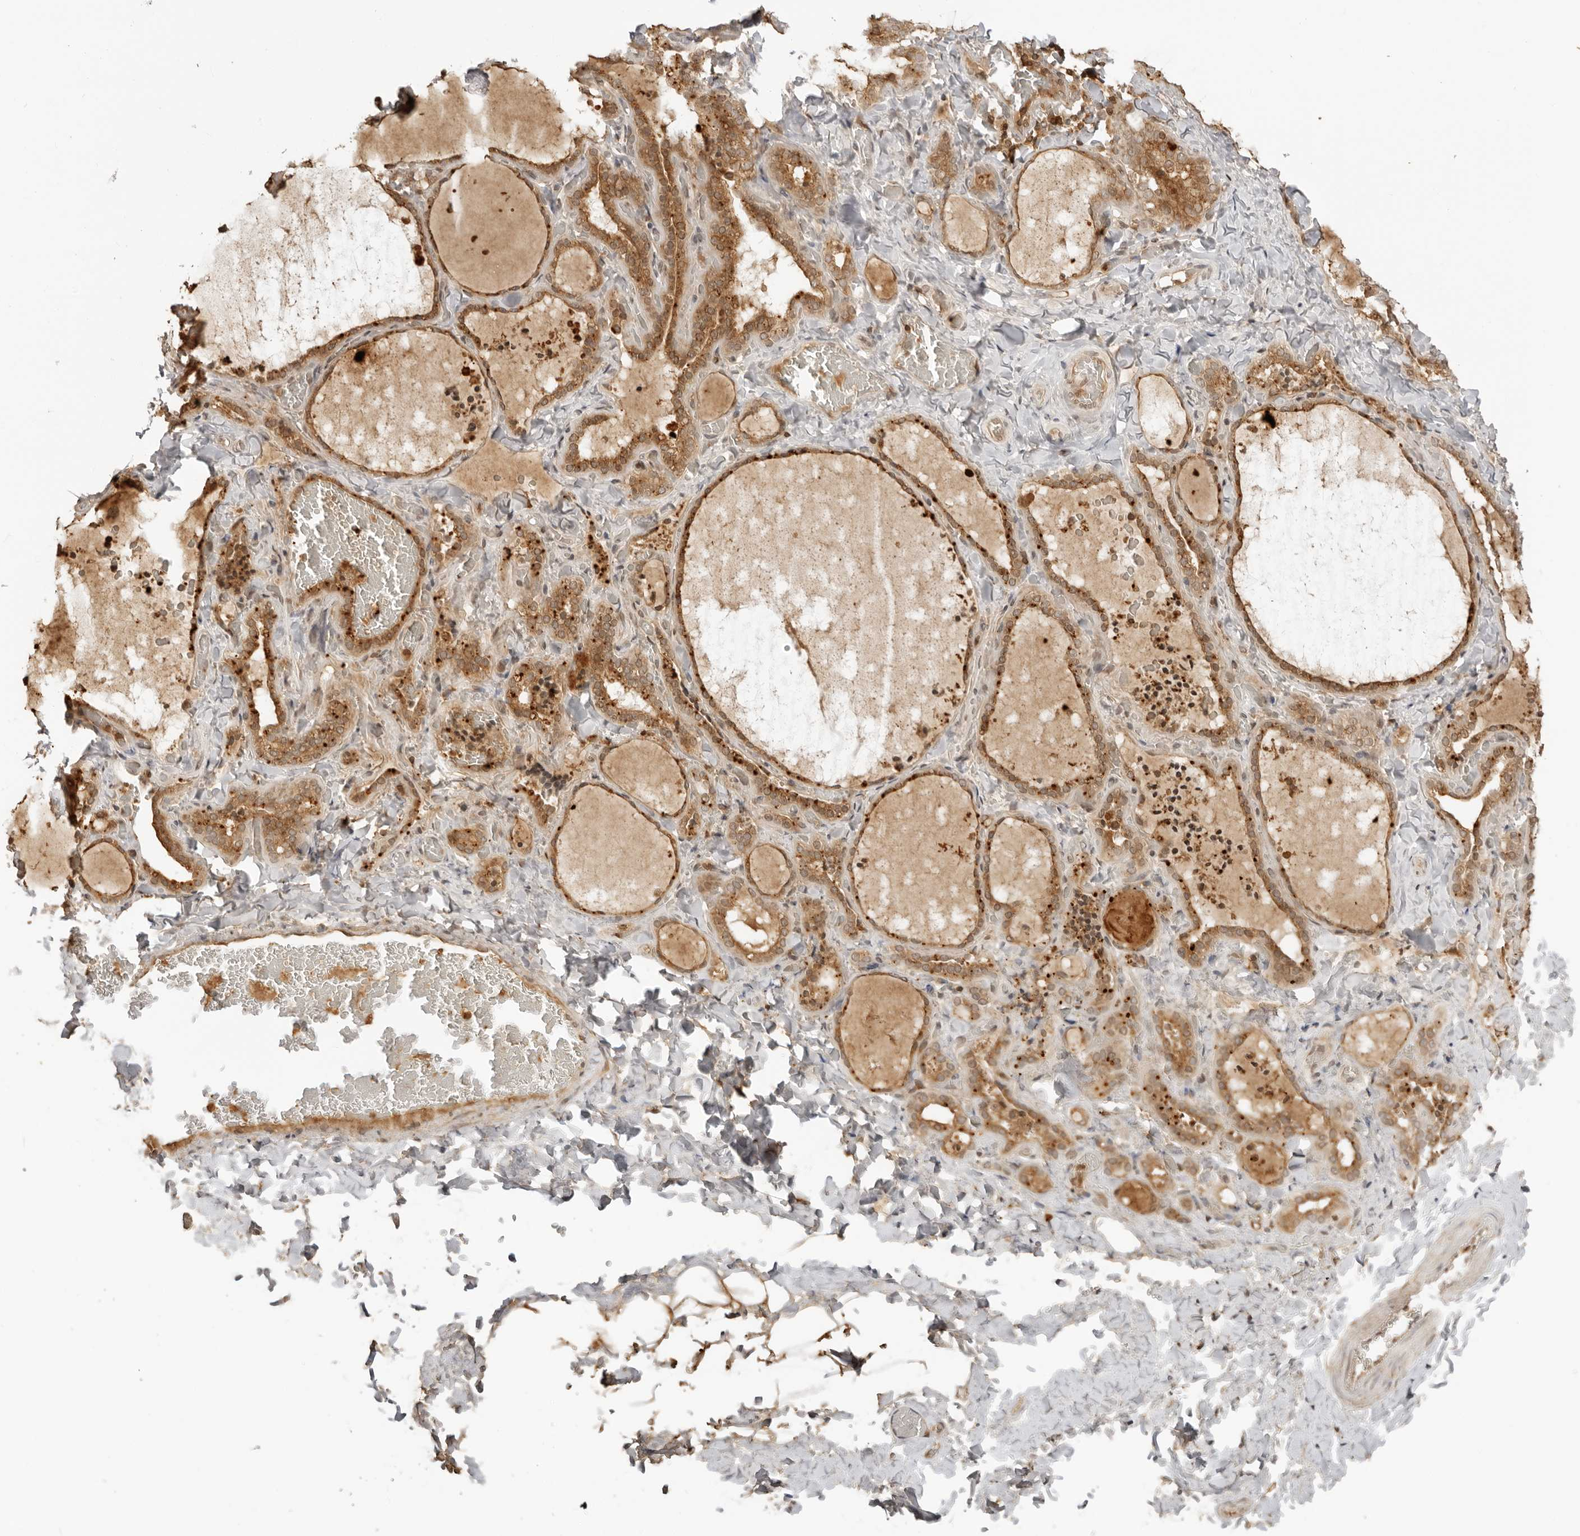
{"staining": {"intensity": "strong", "quantity": ">75%", "location": "cytoplasmic/membranous"}, "tissue": "thyroid gland", "cell_type": "Glandular cells", "image_type": "normal", "snomed": [{"axis": "morphology", "description": "Normal tissue, NOS"}, {"axis": "topography", "description": "Thyroid gland"}], "caption": "Benign thyroid gland exhibits strong cytoplasmic/membranous expression in approximately >75% of glandular cells.", "gene": "IKBKE", "patient": {"sex": "female", "age": 22}}